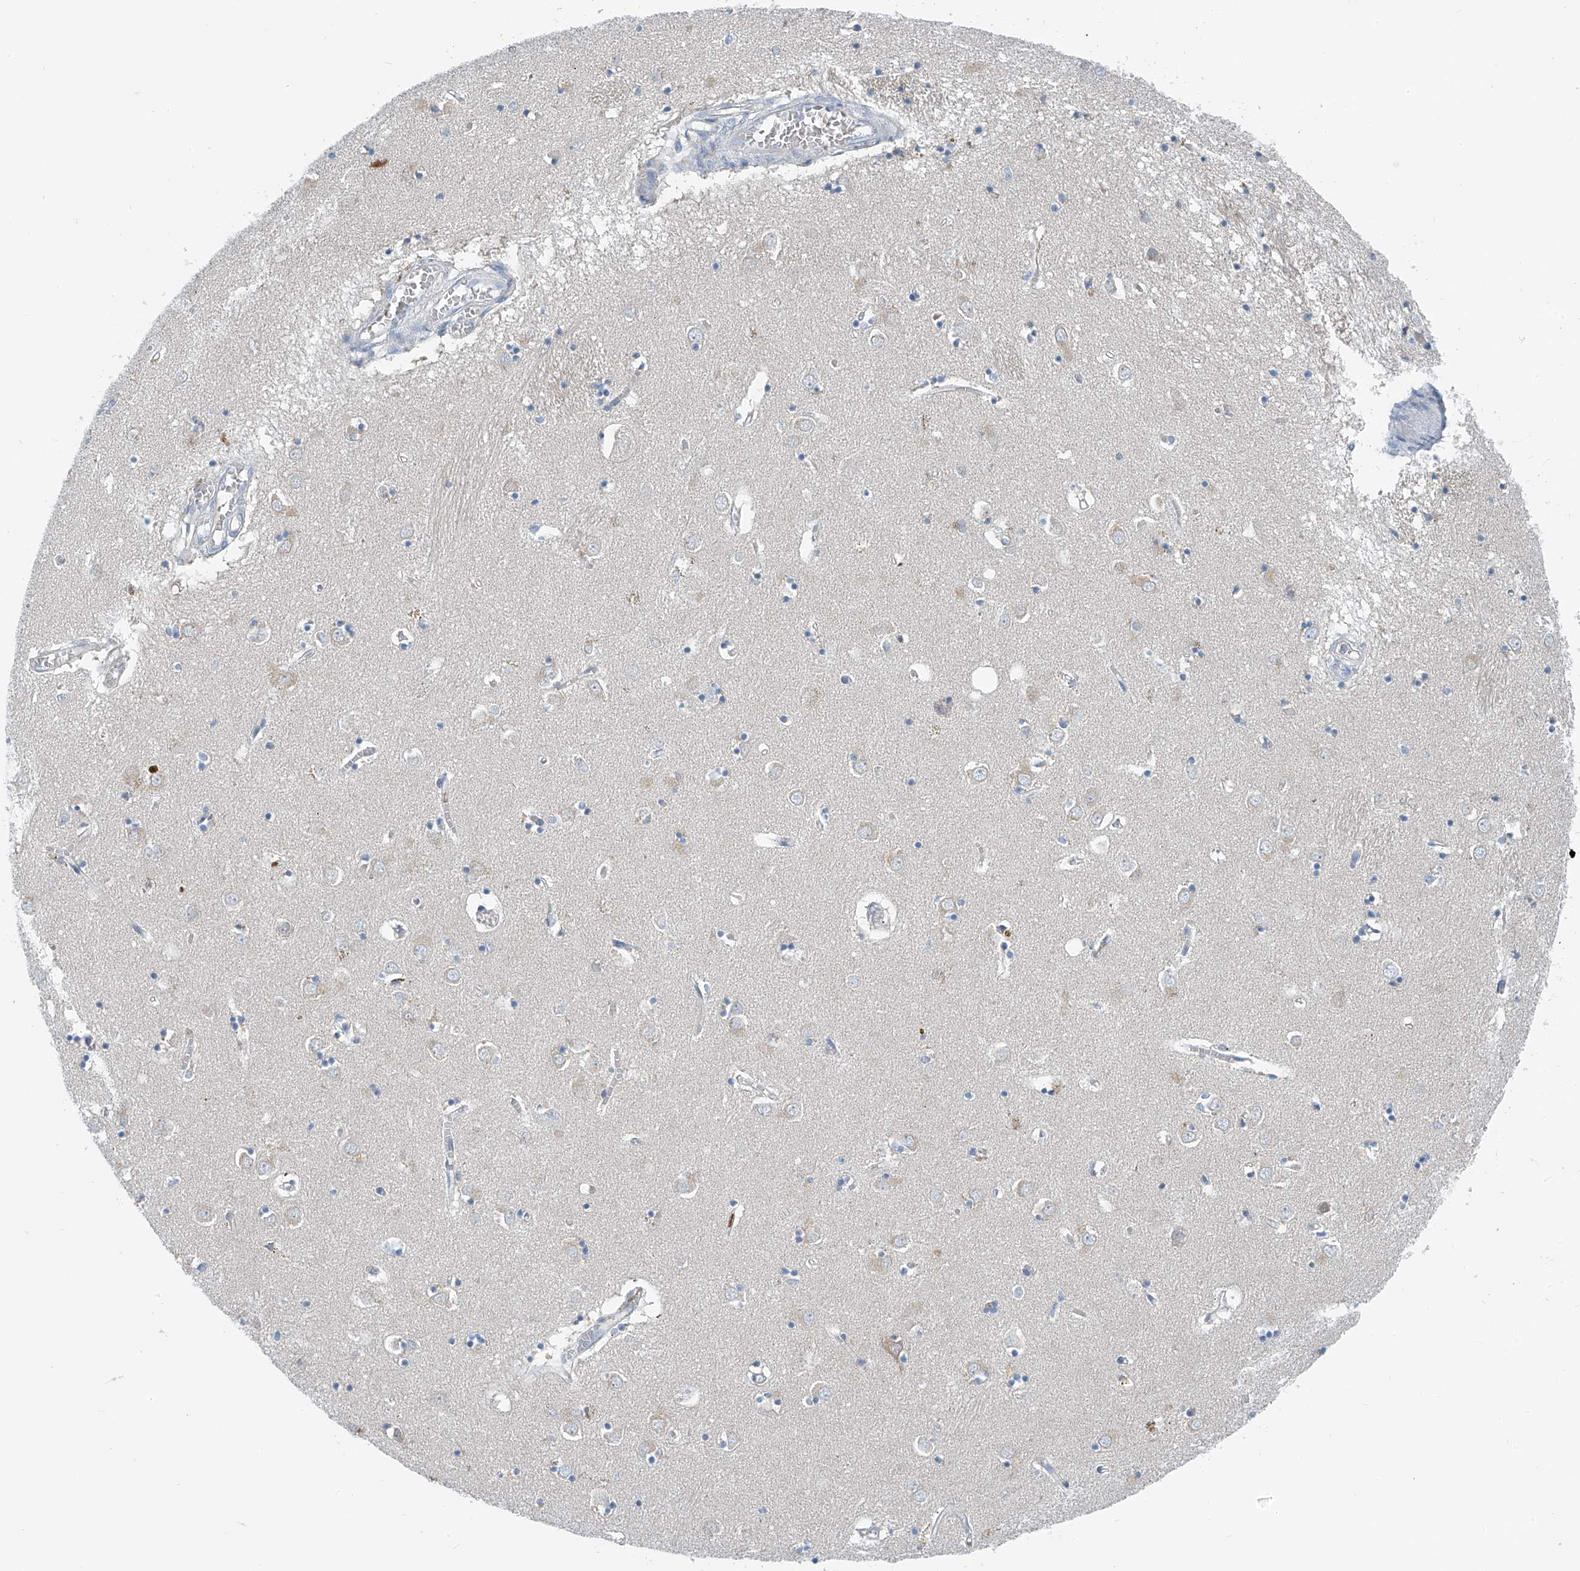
{"staining": {"intensity": "negative", "quantity": "none", "location": "none"}, "tissue": "caudate", "cell_type": "Glial cells", "image_type": "normal", "snomed": [{"axis": "morphology", "description": "Normal tissue, NOS"}, {"axis": "topography", "description": "Lateral ventricle wall"}], "caption": "Protein analysis of unremarkable caudate reveals no significant staining in glial cells.", "gene": "FGD2", "patient": {"sex": "male", "age": 70}}